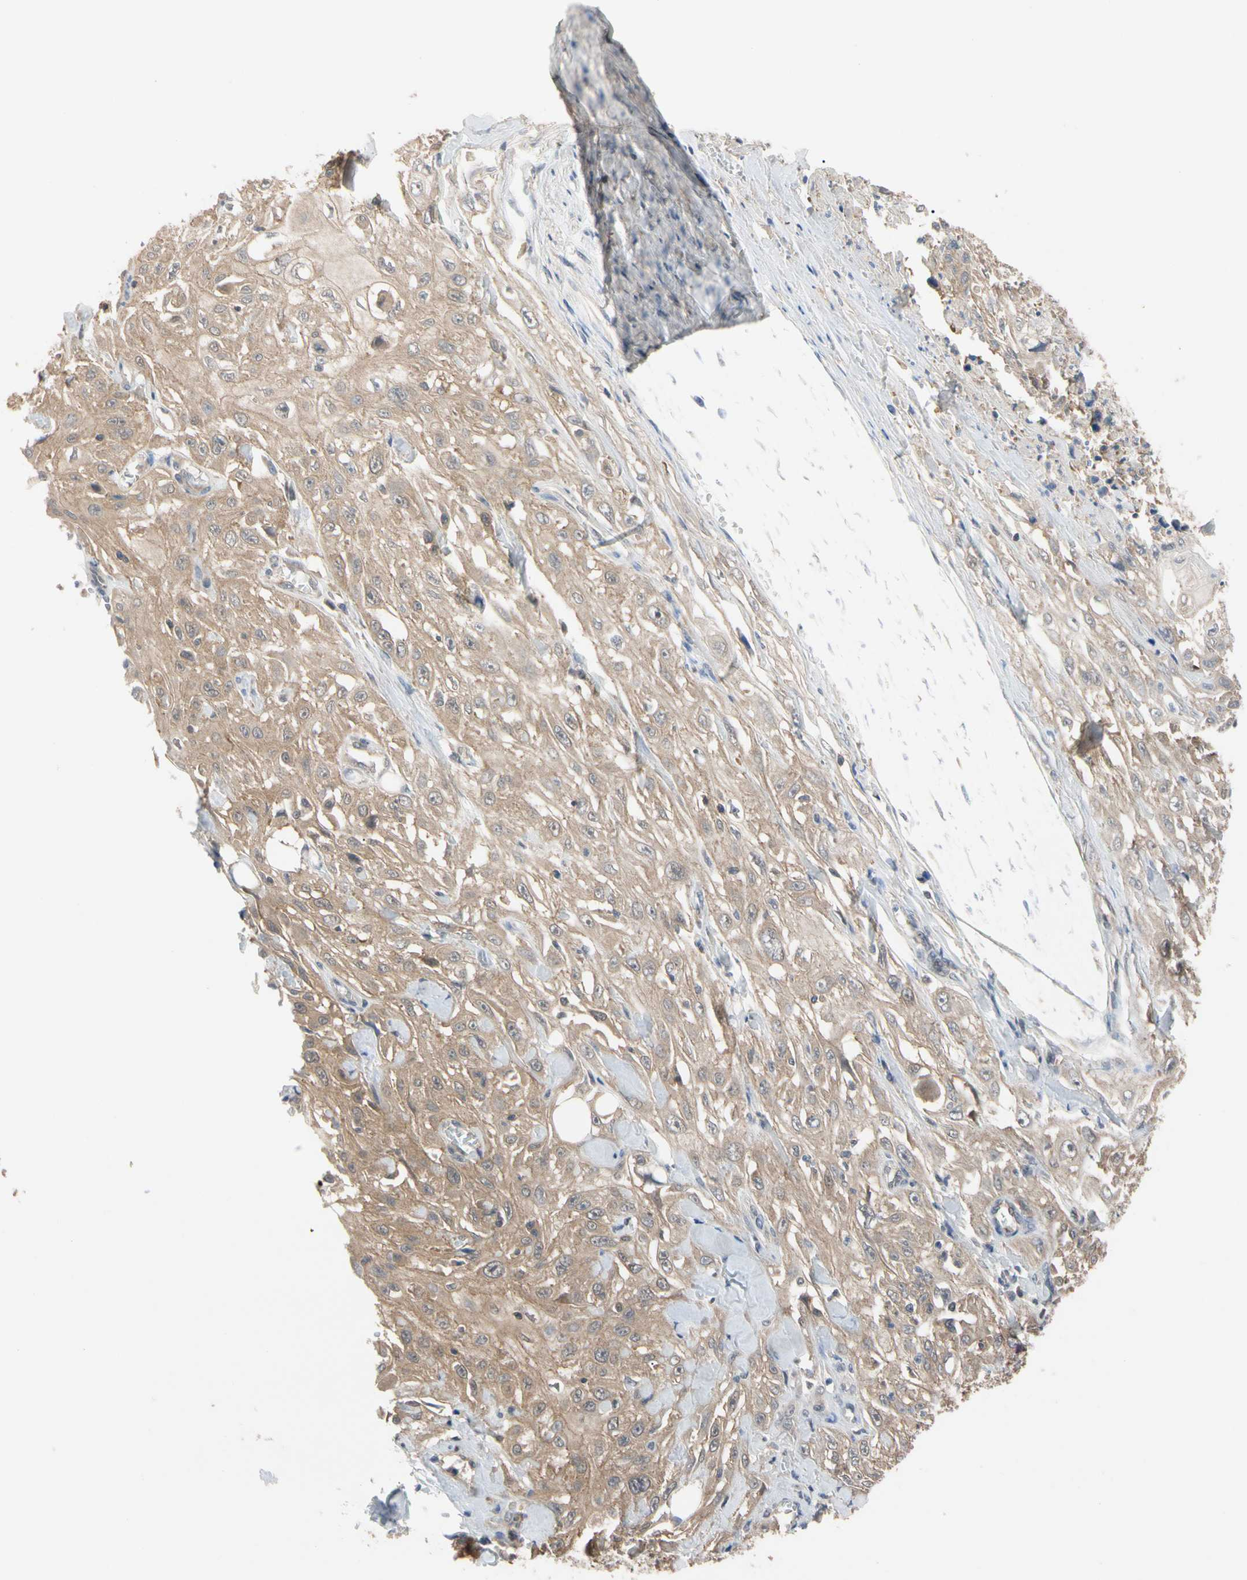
{"staining": {"intensity": "moderate", "quantity": ">75%", "location": "cytoplasmic/membranous"}, "tissue": "skin cancer", "cell_type": "Tumor cells", "image_type": "cancer", "snomed": [{"axis": "morphology", "description": "Squamous cell carcinoma, NOS"}, {"axis": "morphology", "description": "Squamous cell carcinoma, metastatic, NOS"}, {"axis": "topography", "description": "Skin"}, {"axis": "topography", "description": "Lymph node"}], "caption": "This photomicrograph demonstrates immunohistochemistry (IHC) staining of skin metastatic squamous cell carcinoma, with medium moderate cytoplasmic/membranous staining in about >75% of tumor cells.", "gene": "DPP8", "patient": {"sex": "male", "age": 75}}